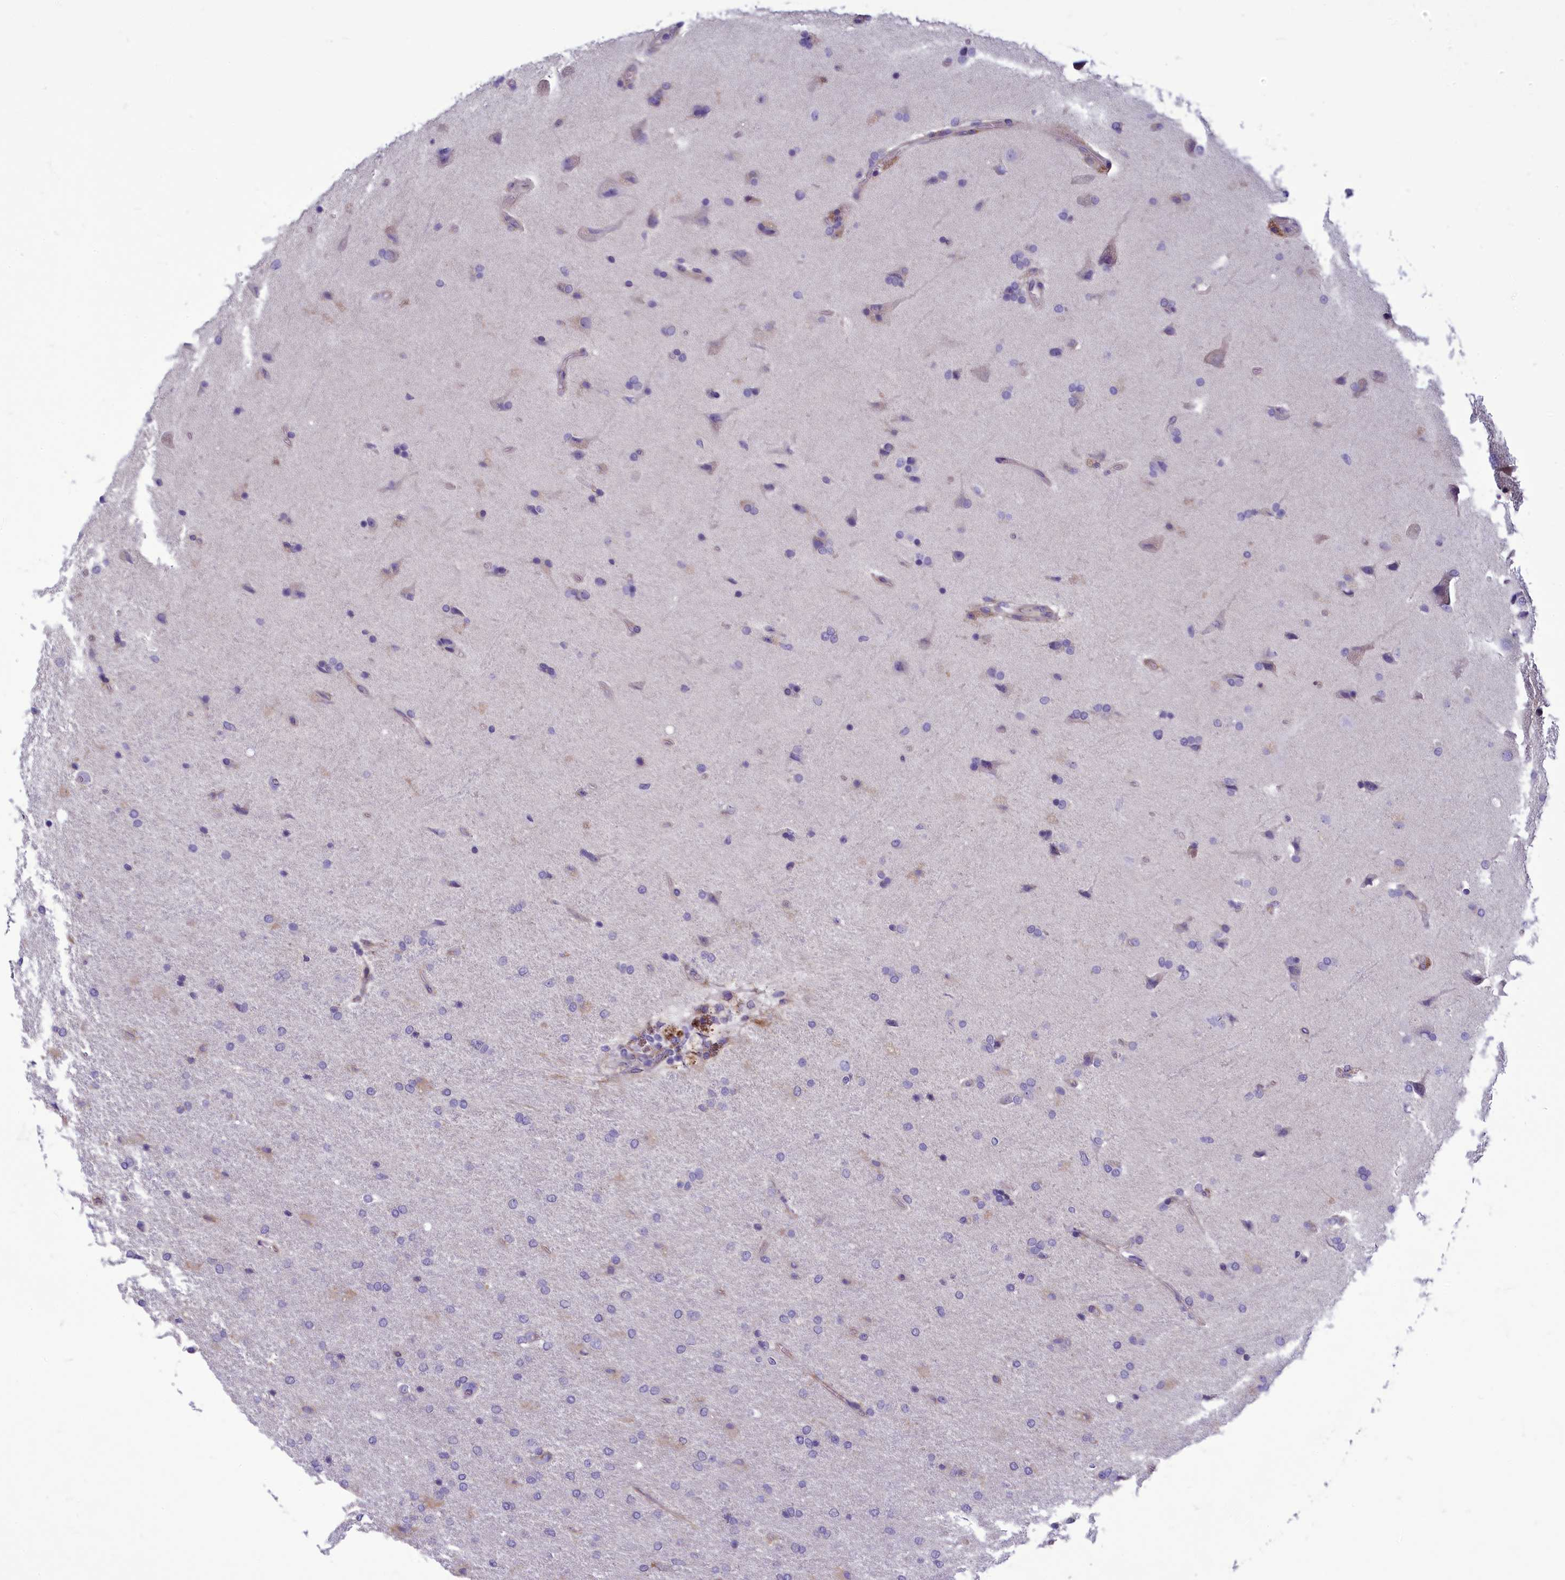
{"staining": {"intensity": "negative", "quantity": "none", "location": "none"}, "tissue": "glioma", "cell_type": "Tumor cells", "image_type": "cancer", "snomed": [{"axis": "morphology", "description": "Glioma, malignant, High grade"}, {"axis": "topography", "description": "Brain"}], "caption": "Immunohistochemistry (IHC) image of neoplastic tissue: human glioma stained with DAB (3,3'-diaminobenzidine) demonstrates no significant protein expression in tumor cells.", "gene": "CENATAC", "patient": {"sex": "male", "age": 72}}